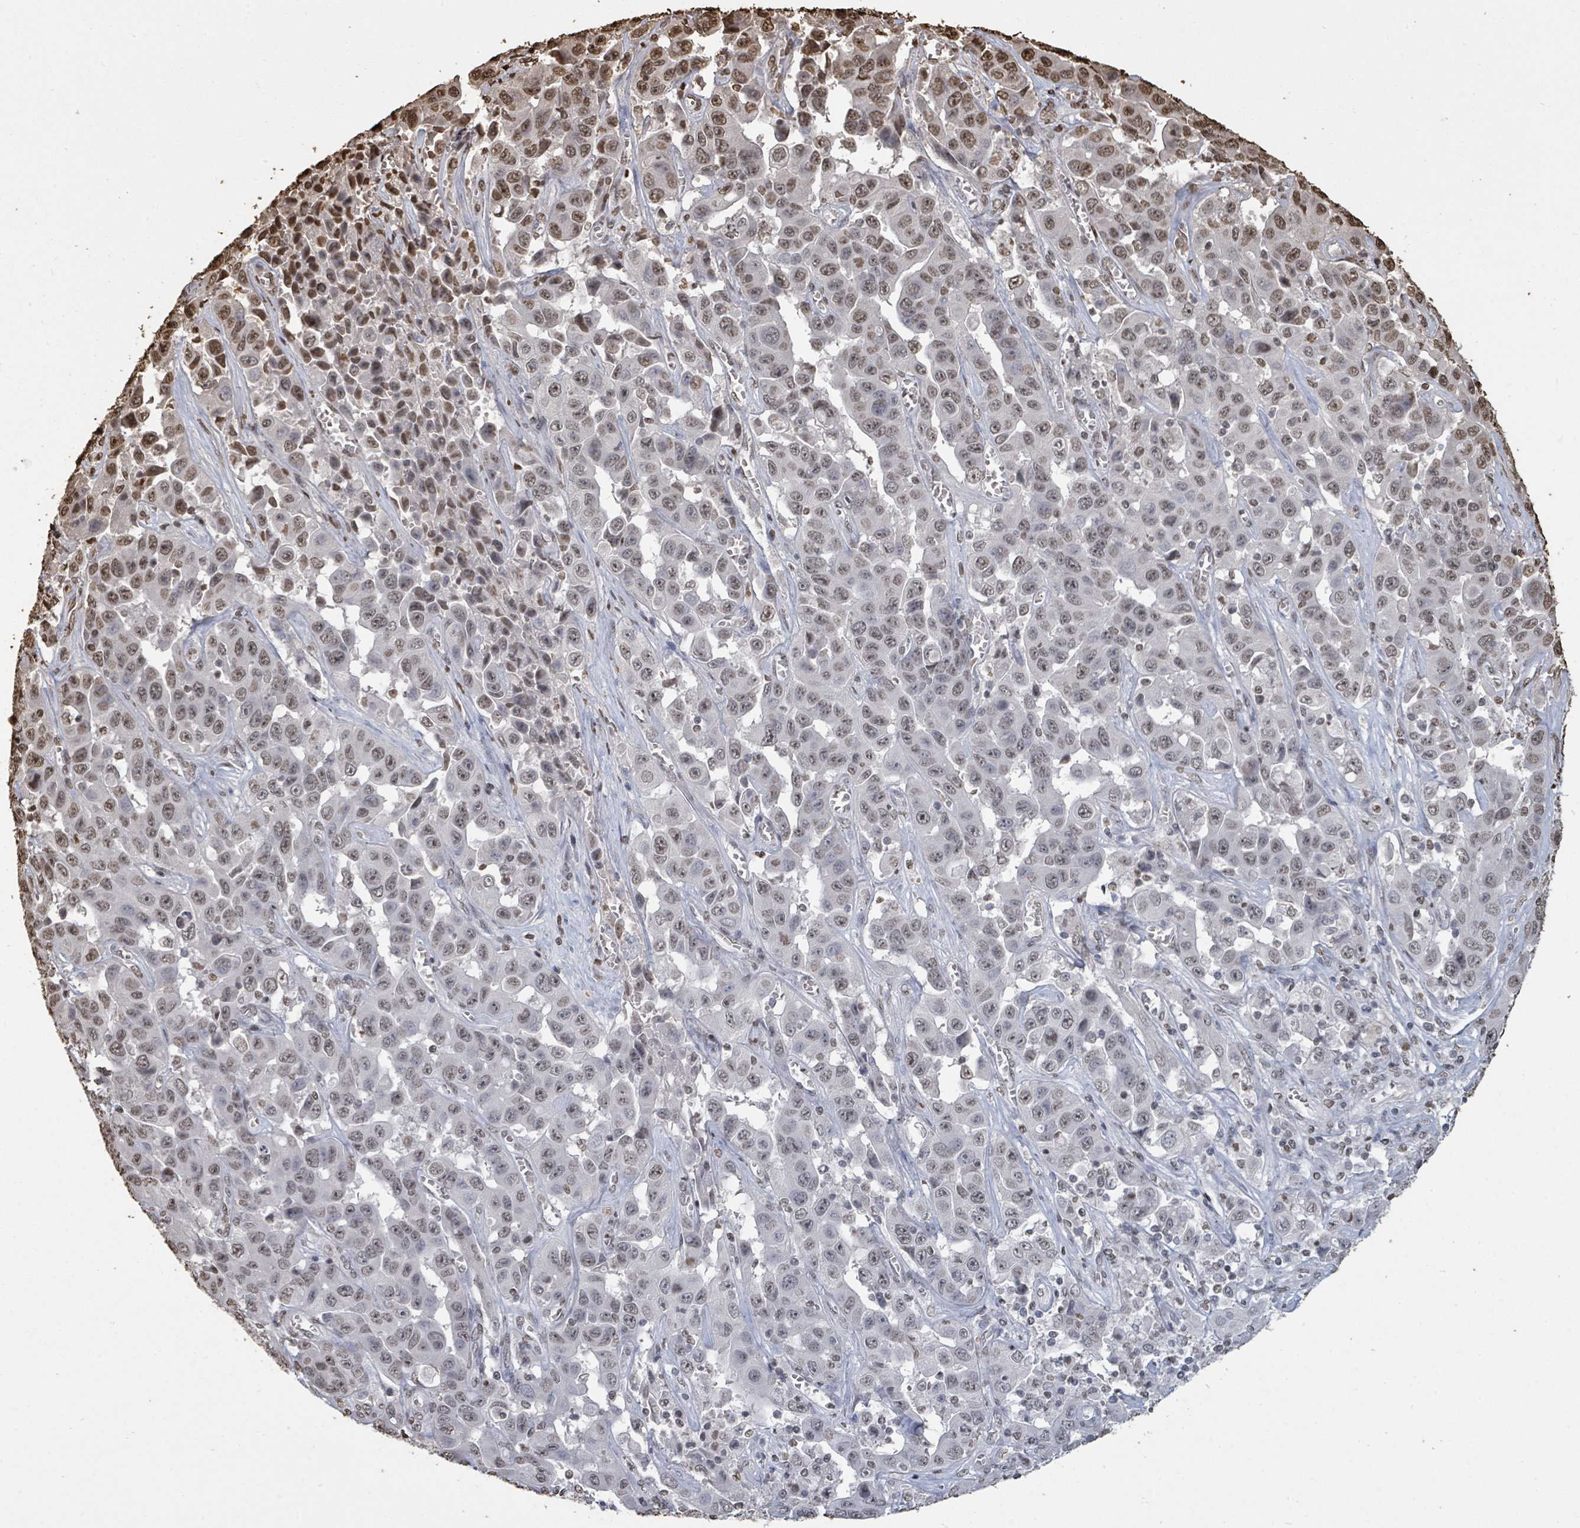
{"staining": {"intensity": "moderate", "quantity": "<25%", "location": "nuclear"}, "tissue": "liver cancer", "cell_type": "Tumor cells", "image_type": "cancer", "snomed": [{"axis": "morphology", "description": "Cholangiocarcinoma"}, {"axis": "topography", "description": "Liver"}], "caption": "Immunohistochemistry of liver cancer demonstrates low levels of moderate nuclear staining in about <25% of tumor cells.", "gene": "MRPS12", "patient": {"sex": "female", "age": 52}}